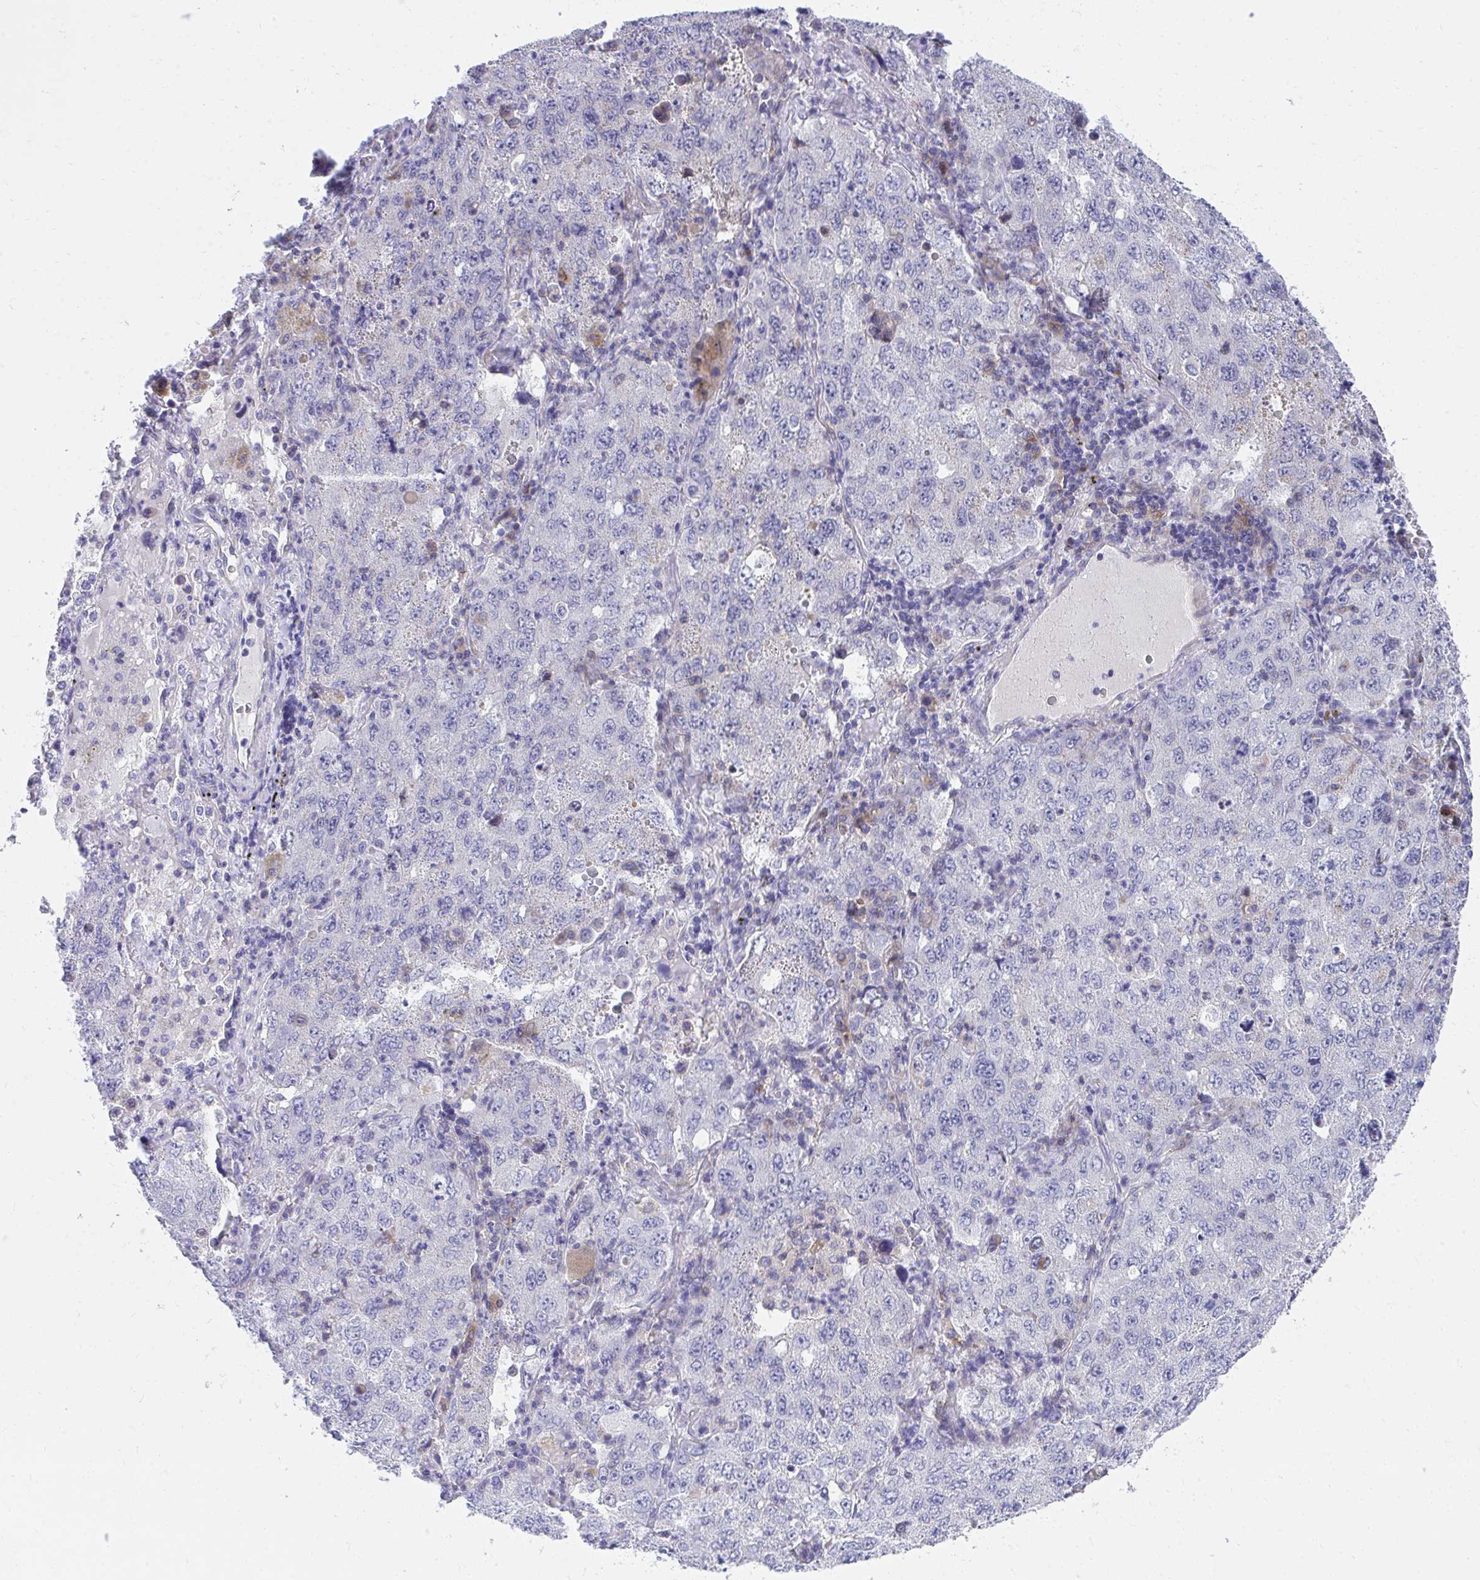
{"staining": {"intensity": "negative", "quantity": "none", "location": "none"}, "tissue": "lung cancer", "cell_type": "Tumor cells", "image_type": "cancer", "snomed": [{"axis": "morphology", "description": "Adenocarcinoma, NOS"}, {"axis": "topography", "description": "Lung"}], "caption": "DAB (3,3'-diaminobenzidine) immunohistochemical staining of lung cancer reveals no significant staining in tumor cells.", "gene": "SLAMF7", "patient": {"sex": "female", "age": 57}}